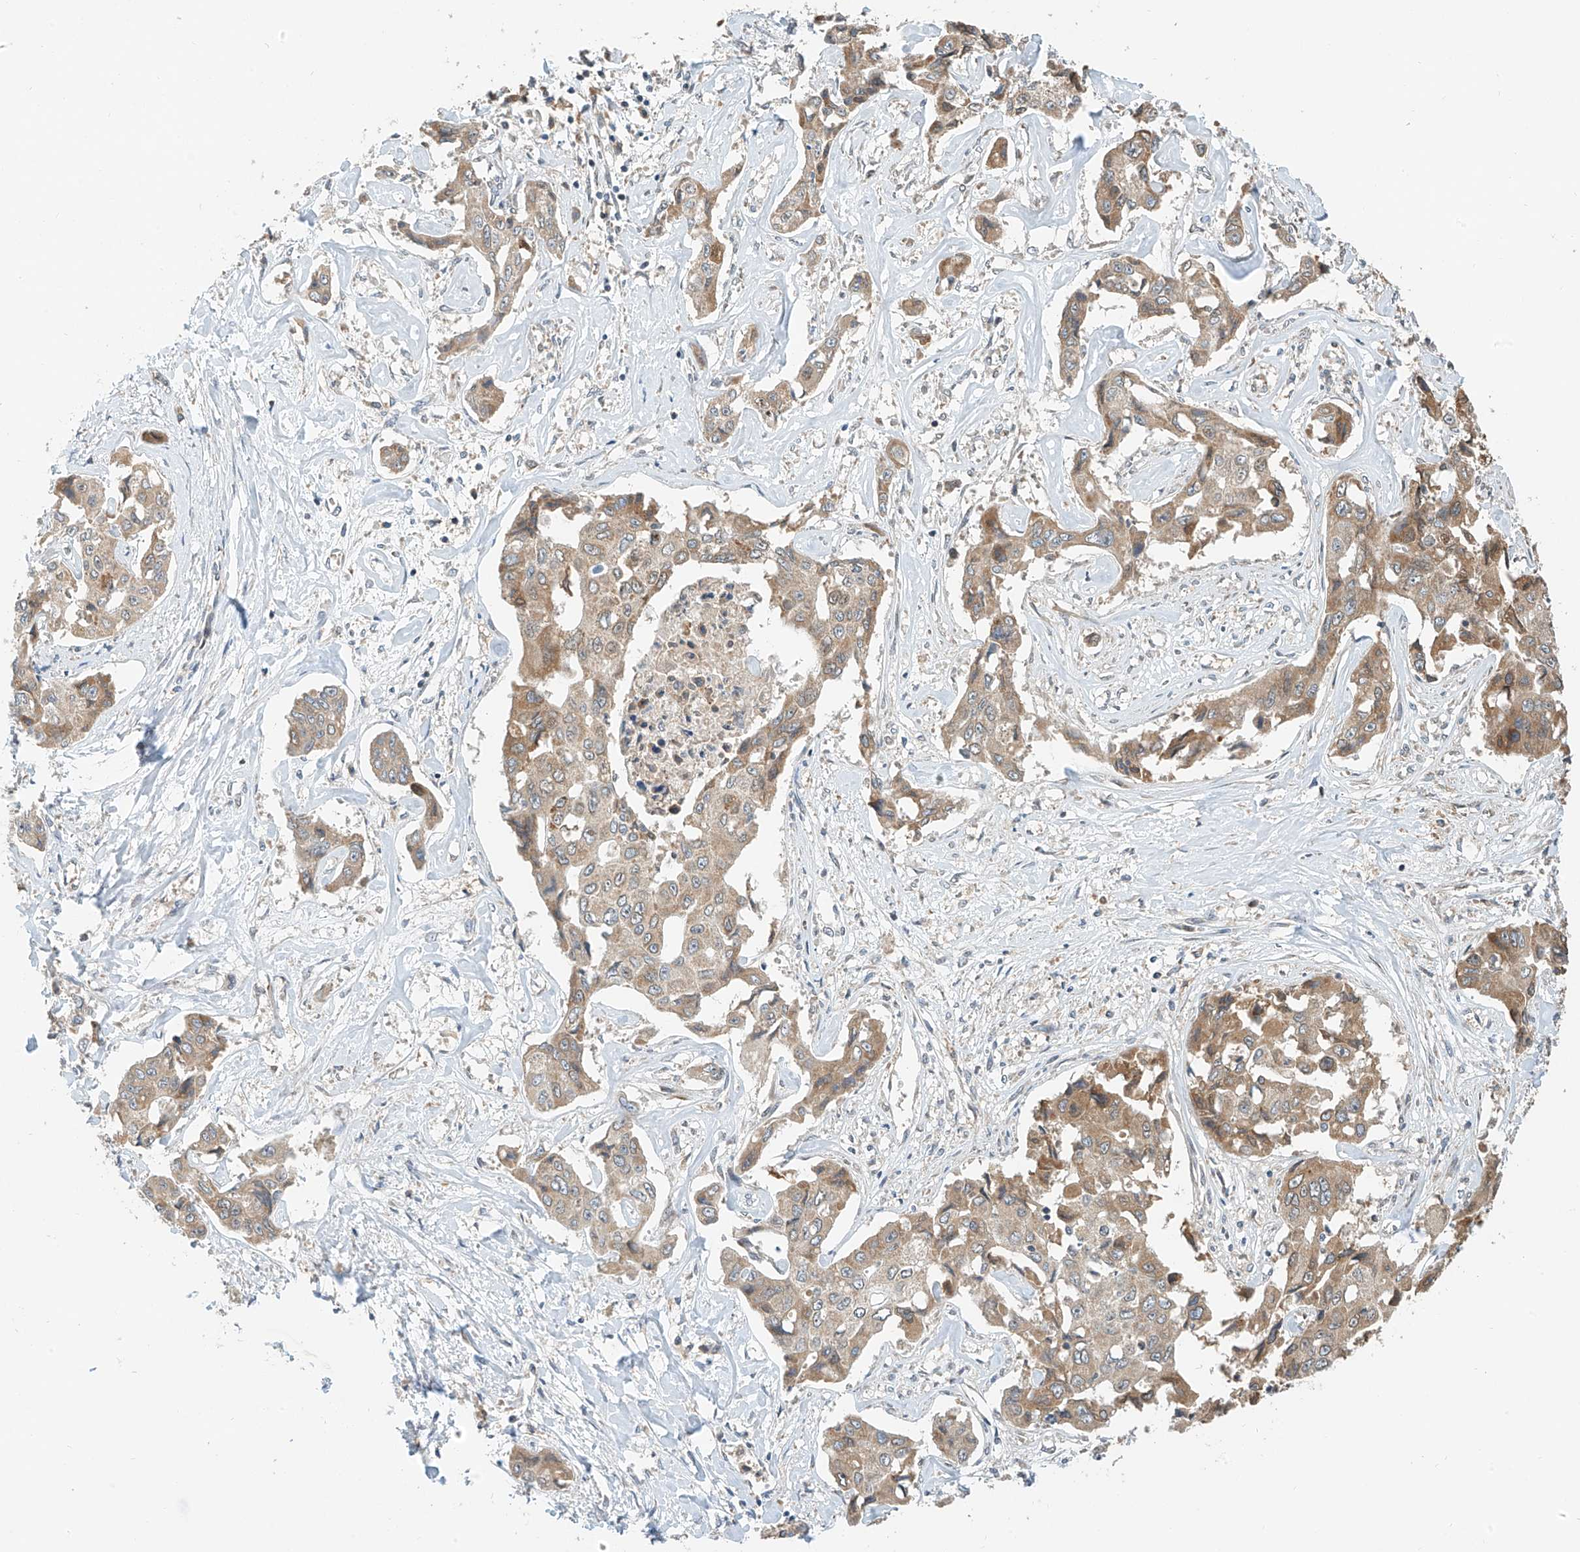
{"staining": {"intensity": "moderate", "quantity": ">75%", "location": "cytoplasmic/membranous"}, "tissue": "liver cancer", "cell_type": "Tumor cells", "image_type": "cancer", "snomed": [{"axis": "morphology", "description": "Cholangiocarcinoma"}, {"axis": "topography", "description": "Liver"}], "caption": "Tumor cells demonstrate medium levels of moderate cytoplasmic/membranous expression in approximately >75% of cells in cholangiocarcinoma (liver).", "gene": "PPA2", "patient": {"sex": "male", "age": 59}}